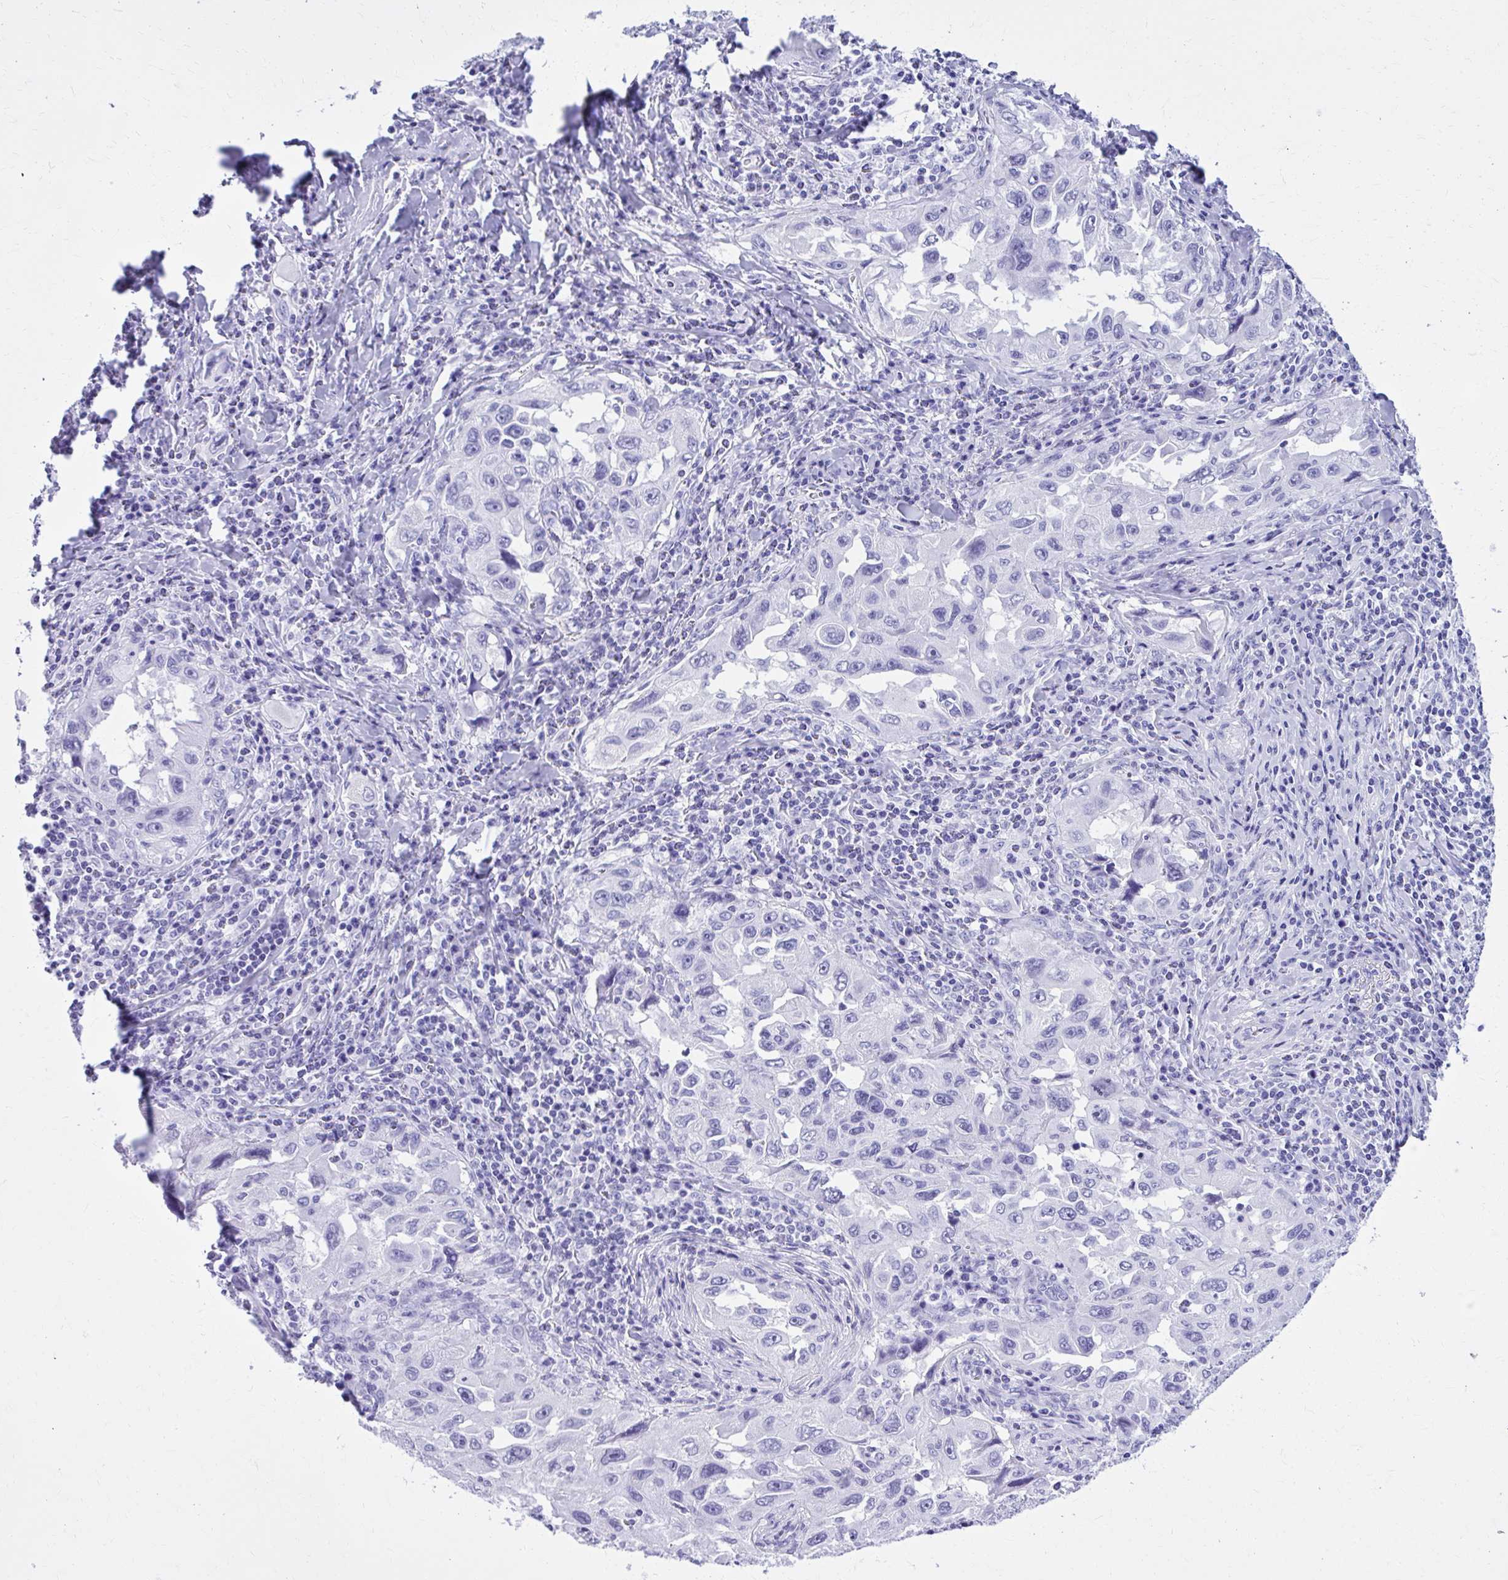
{"staining": {"intensity": "negative", "quantity": "none", "location": "none"}, "tissue": "lung cancer", "cell_type": "Tumor cells", "image_type": "cancer", "snomed": [{"axis": "morphology", "description": "Adenocarcinoma, NOS"}, {"axis": "topography", "description": "Lung"}], "caption": "Immunohistochemical staining of lung adenocarcinoma demonstrates no significant expression in tumor cells.", "gene": "RASL11B", "patient": {"sex": "female", "age": 73}}